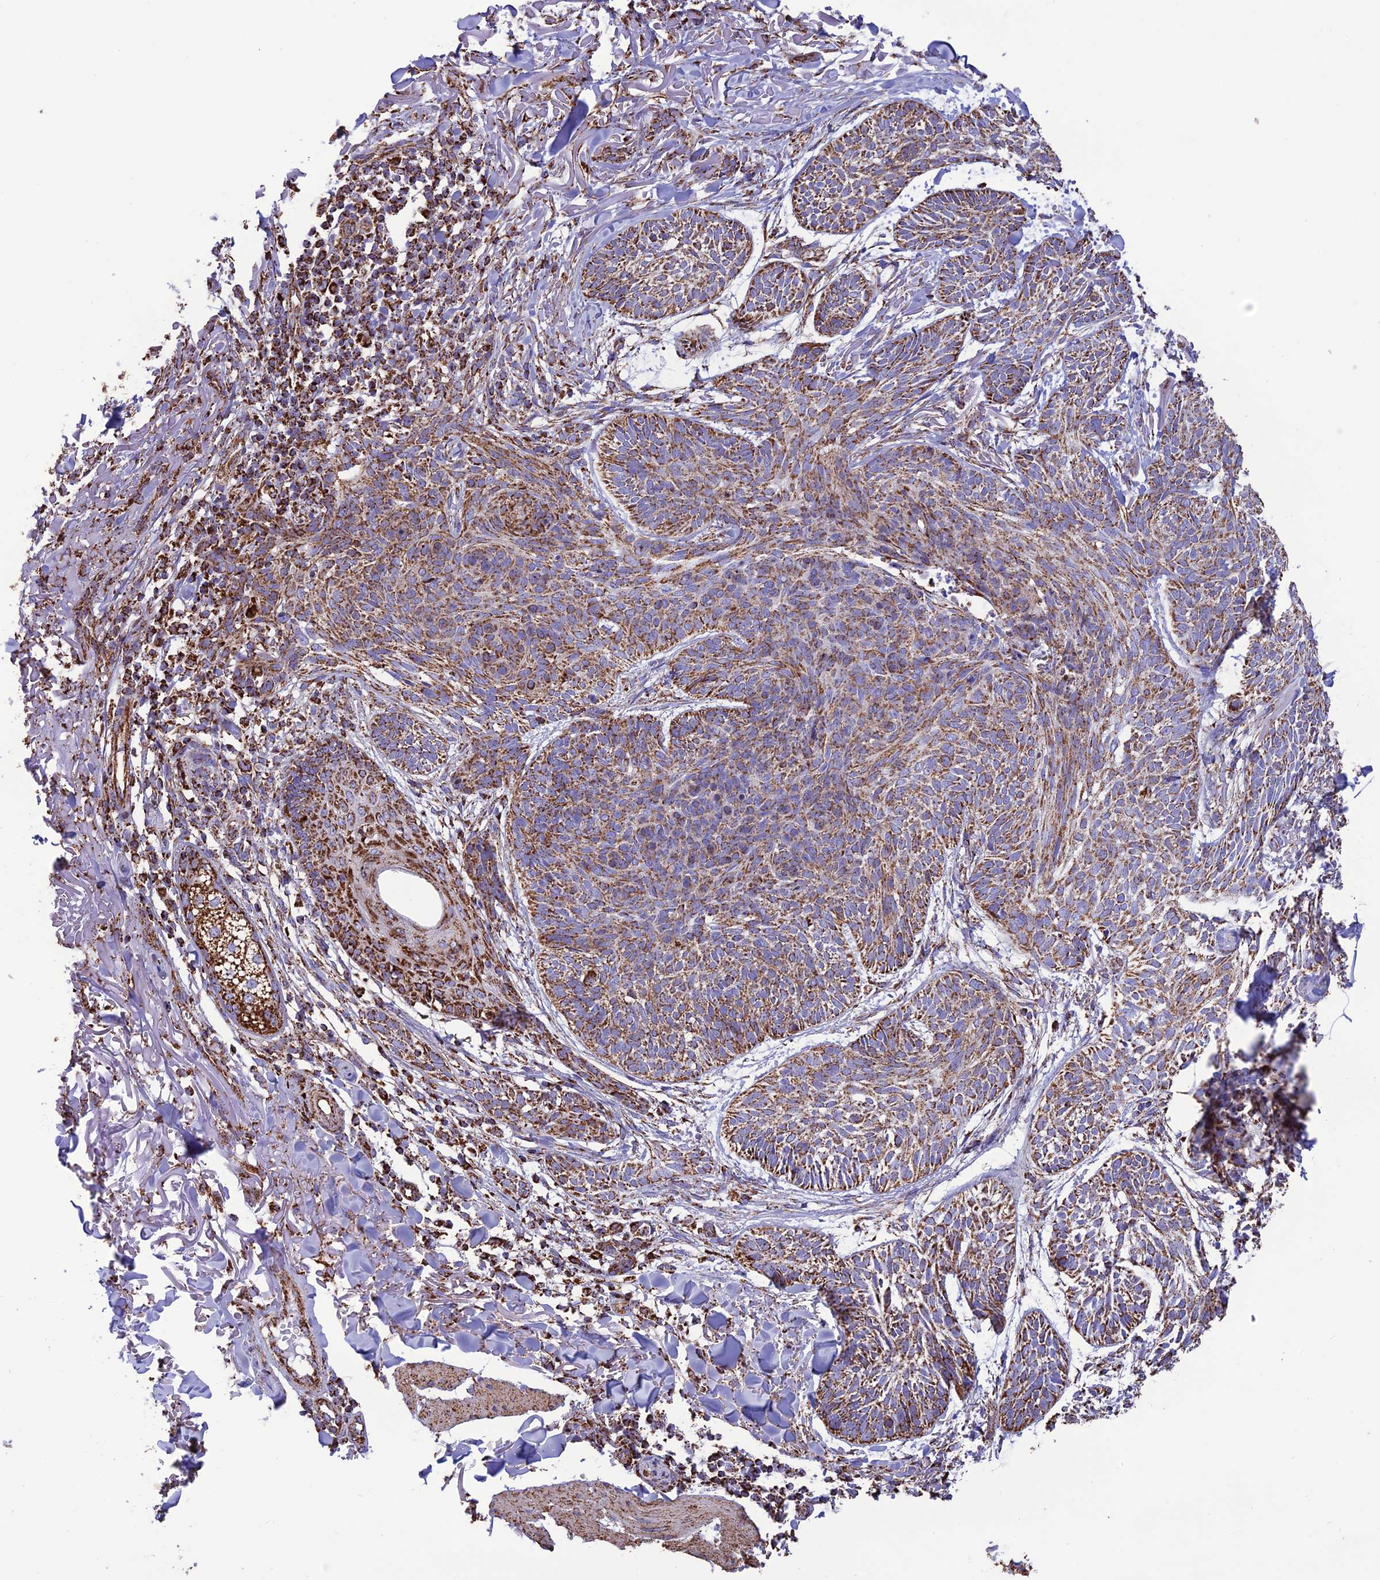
{"staining": {"intensity": "strong", "quantity": "25%-75%", "location": "cytoplasmic/membranous"}, "tissue": "skin cancer", "cell_type": "Tumor cells", "image_type": "cancer", "snomed": [{"axis": "morphology", "description": "Normal tissue, NOS"}, {"axis": "morphology", "description": "Basal cell carcinoma"}, {"axis": "topography", "description": "Skin"}], "caption": "There is high levels of strong cytoplasmic/membranous staining in tumor cells of basal cell carcinoma (skin), as demonstrated by immunohistochemical staining (brown color).", "gene": "NDUFAF1", "patient": {"sex": "male", "age": 66}}